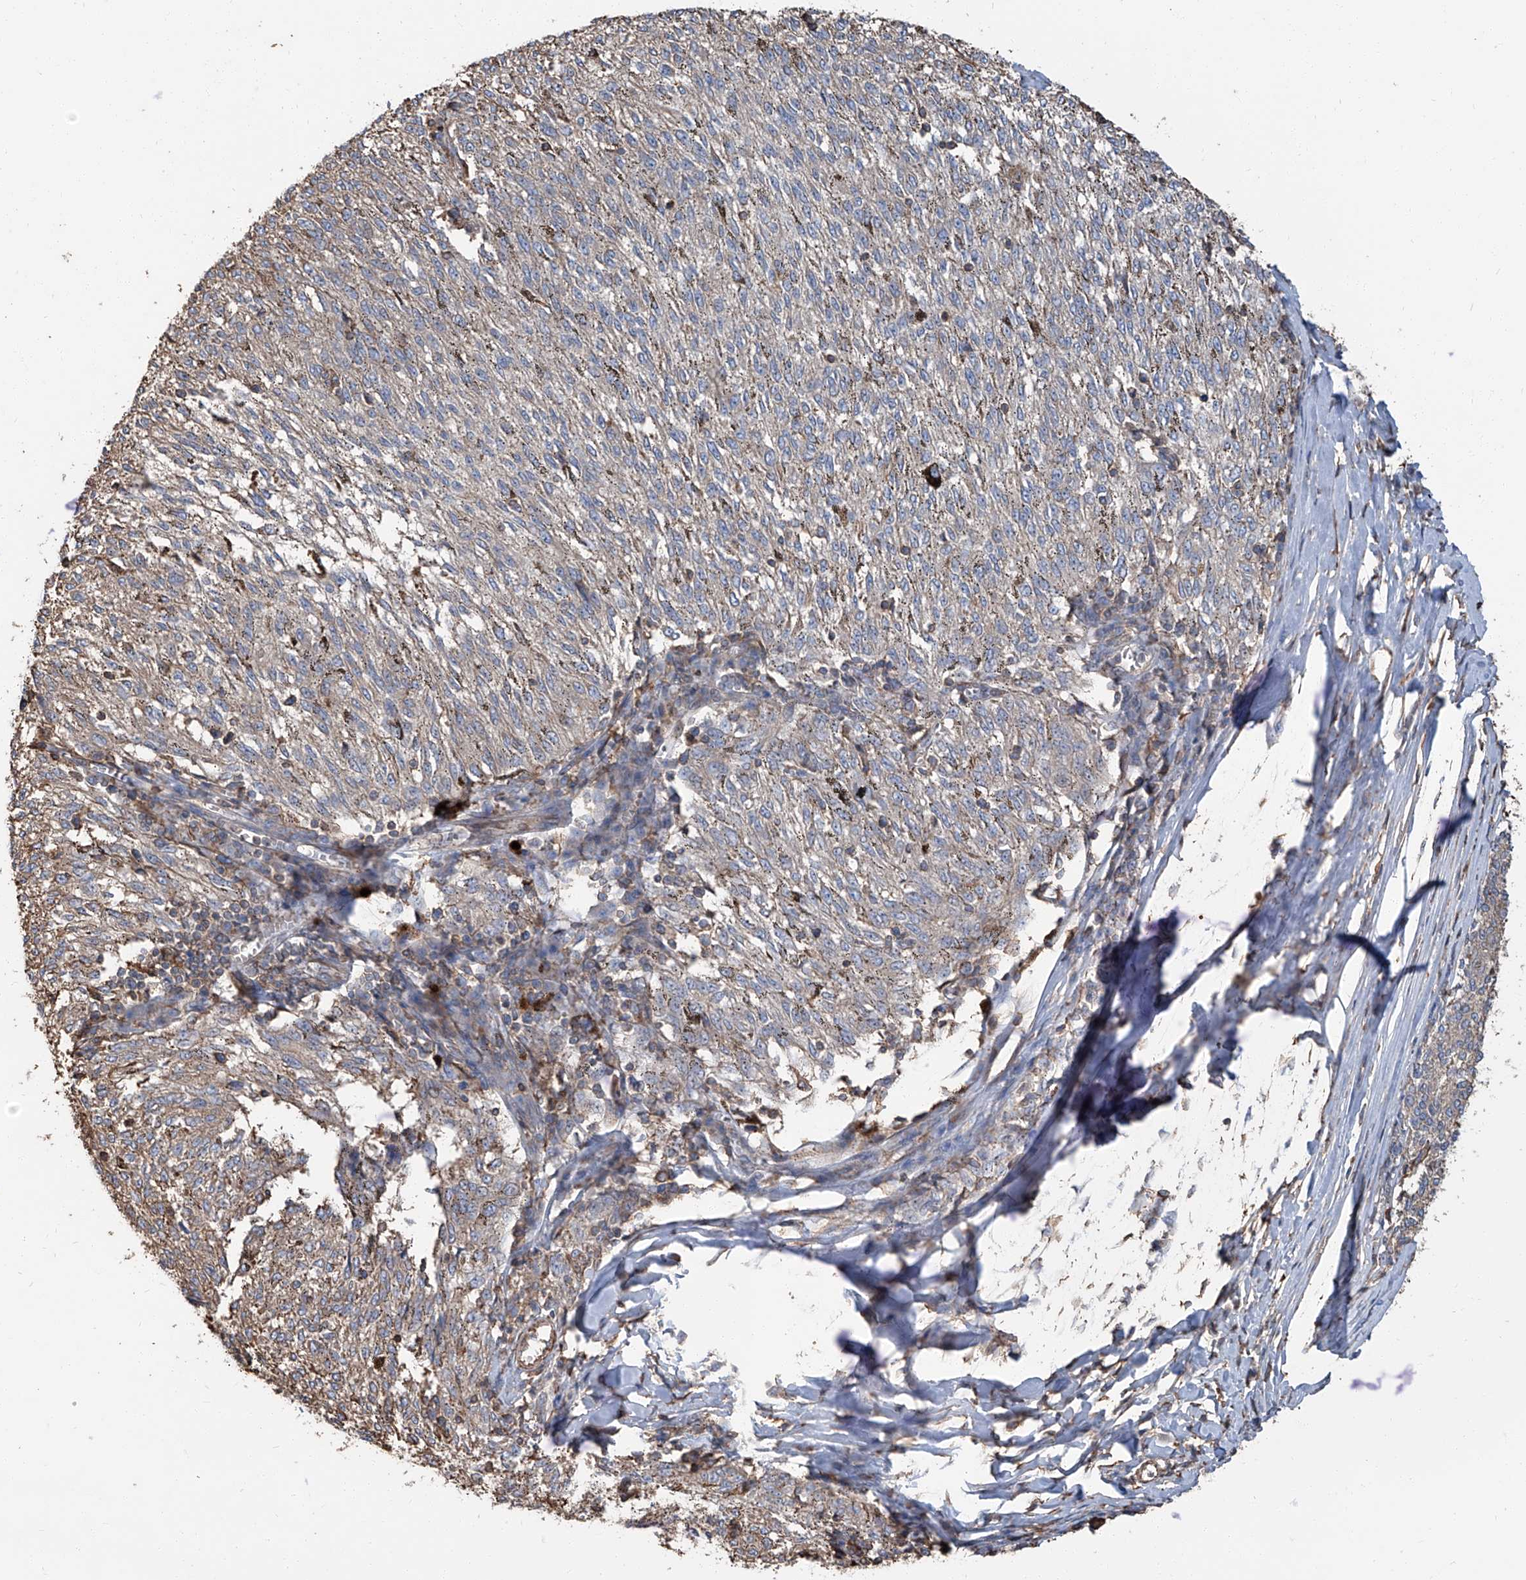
{"staining": {"intensity": "negative", "quantity": "none", "location": "none"}, "tissue": "melanoma", "cell_type": "Tumor cells", "image_type": "cancer", "snomed": [{"axis": "morphology", "description": "Malignant melanoma, NOS"}, {"axis": "topography", "description": "Skin"}], "caption": "The micrograph displays no staining of tumor cells in melanoma.", "gene": "PIEZO2", "patient": {"sex": "female", "age": 72}}